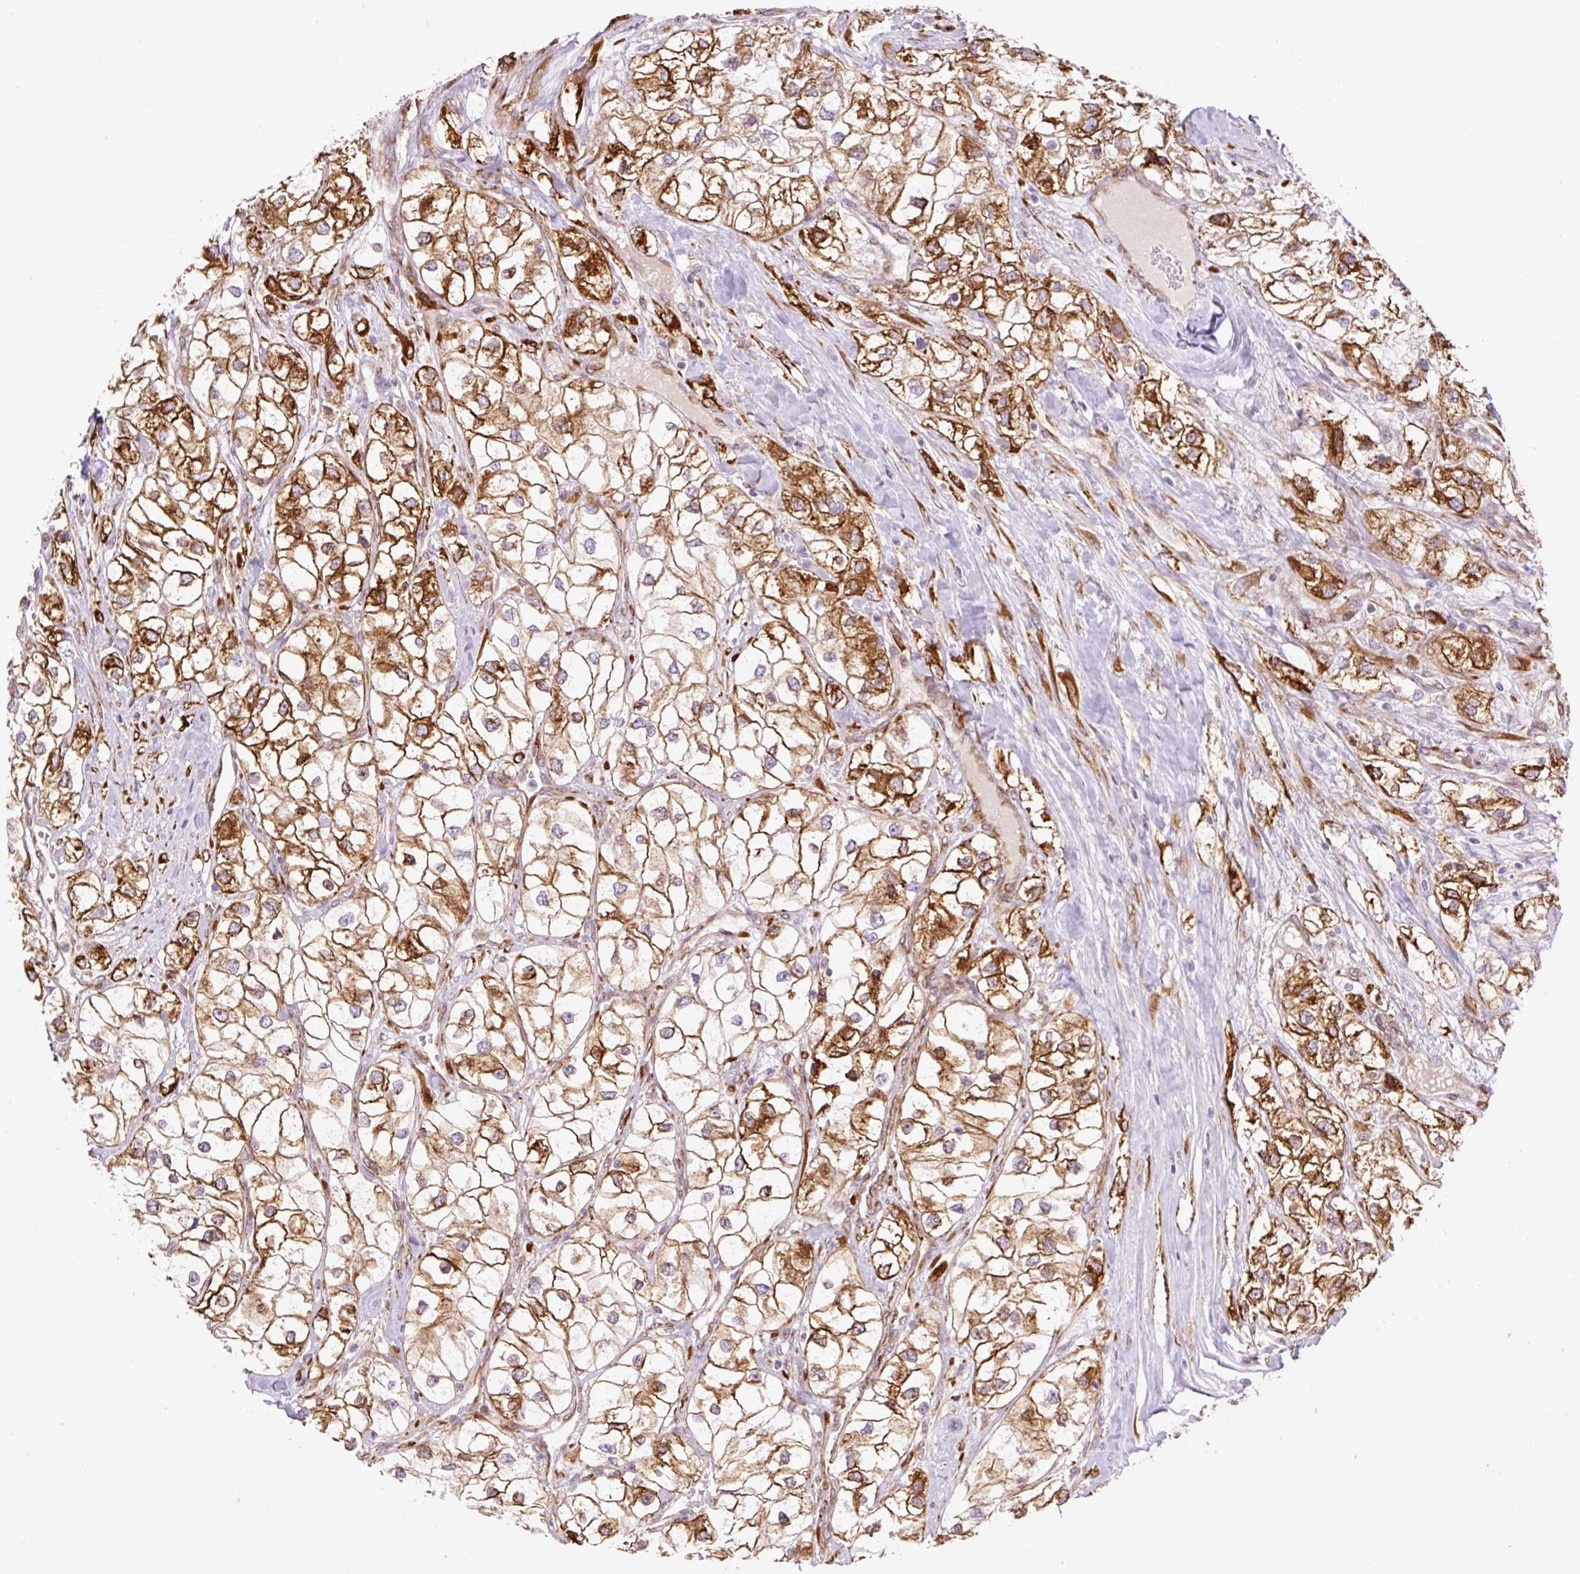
{"staining": {"intensity": "strong", "quantity": ">75%", "location": "cytoplasmic/membranous"}, "tissue": "renal cancer", "cell_type": "Tumor cells", "image_type": "cancer", "snomed": [{"axis": "morphology", "description": "Adenocarcinoma, NOS"}, {"axis": "topography", "description": "Kidney"}], "caption": "Adenocarcinoma (renal) stained with a protein marker reveals strong staining in tumor cells.", "gene": "RAB30", "patient": {"sex": "male", "age": 59}}